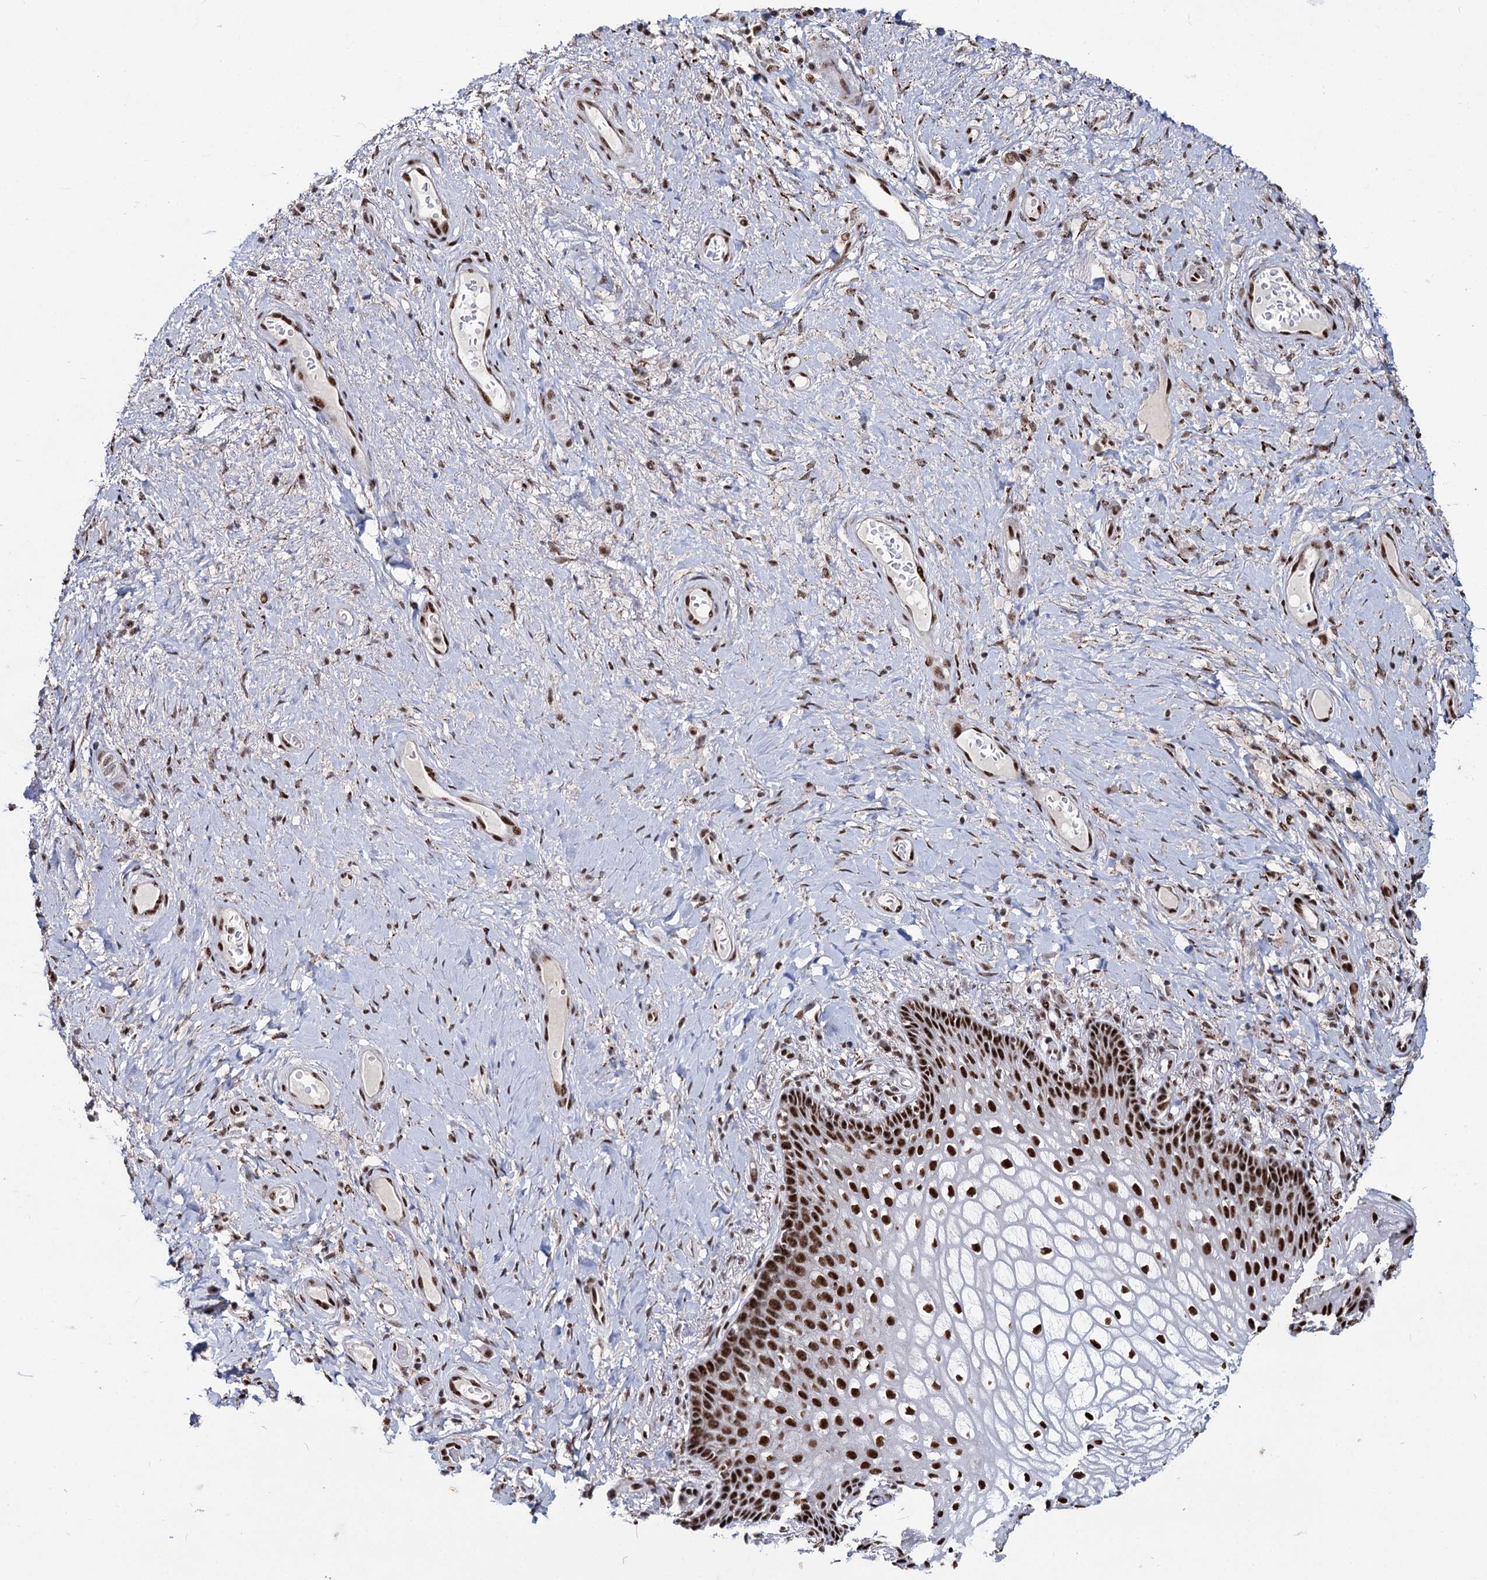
{"staining": {"intensity": "strong", "quantity": ">75%", "location": "nuclear"}, "tissue": "vagina", "cell_type": "Squamous epithelial cells", "image_type": "normal", "snomed": [{"axis": "morphology", "description": "Normal tissue, NOS"}, {"axis": "topography", "description": "Vagina"}], "caption": "The histopathology image exhibits immunohistochemical staining of normal vagina. There is strong nuclear expression is seen in approximately >75% of squamous epithelial cells.", "gene": "RPUSD4", "patient": {"sex": "female", "age": 60}}